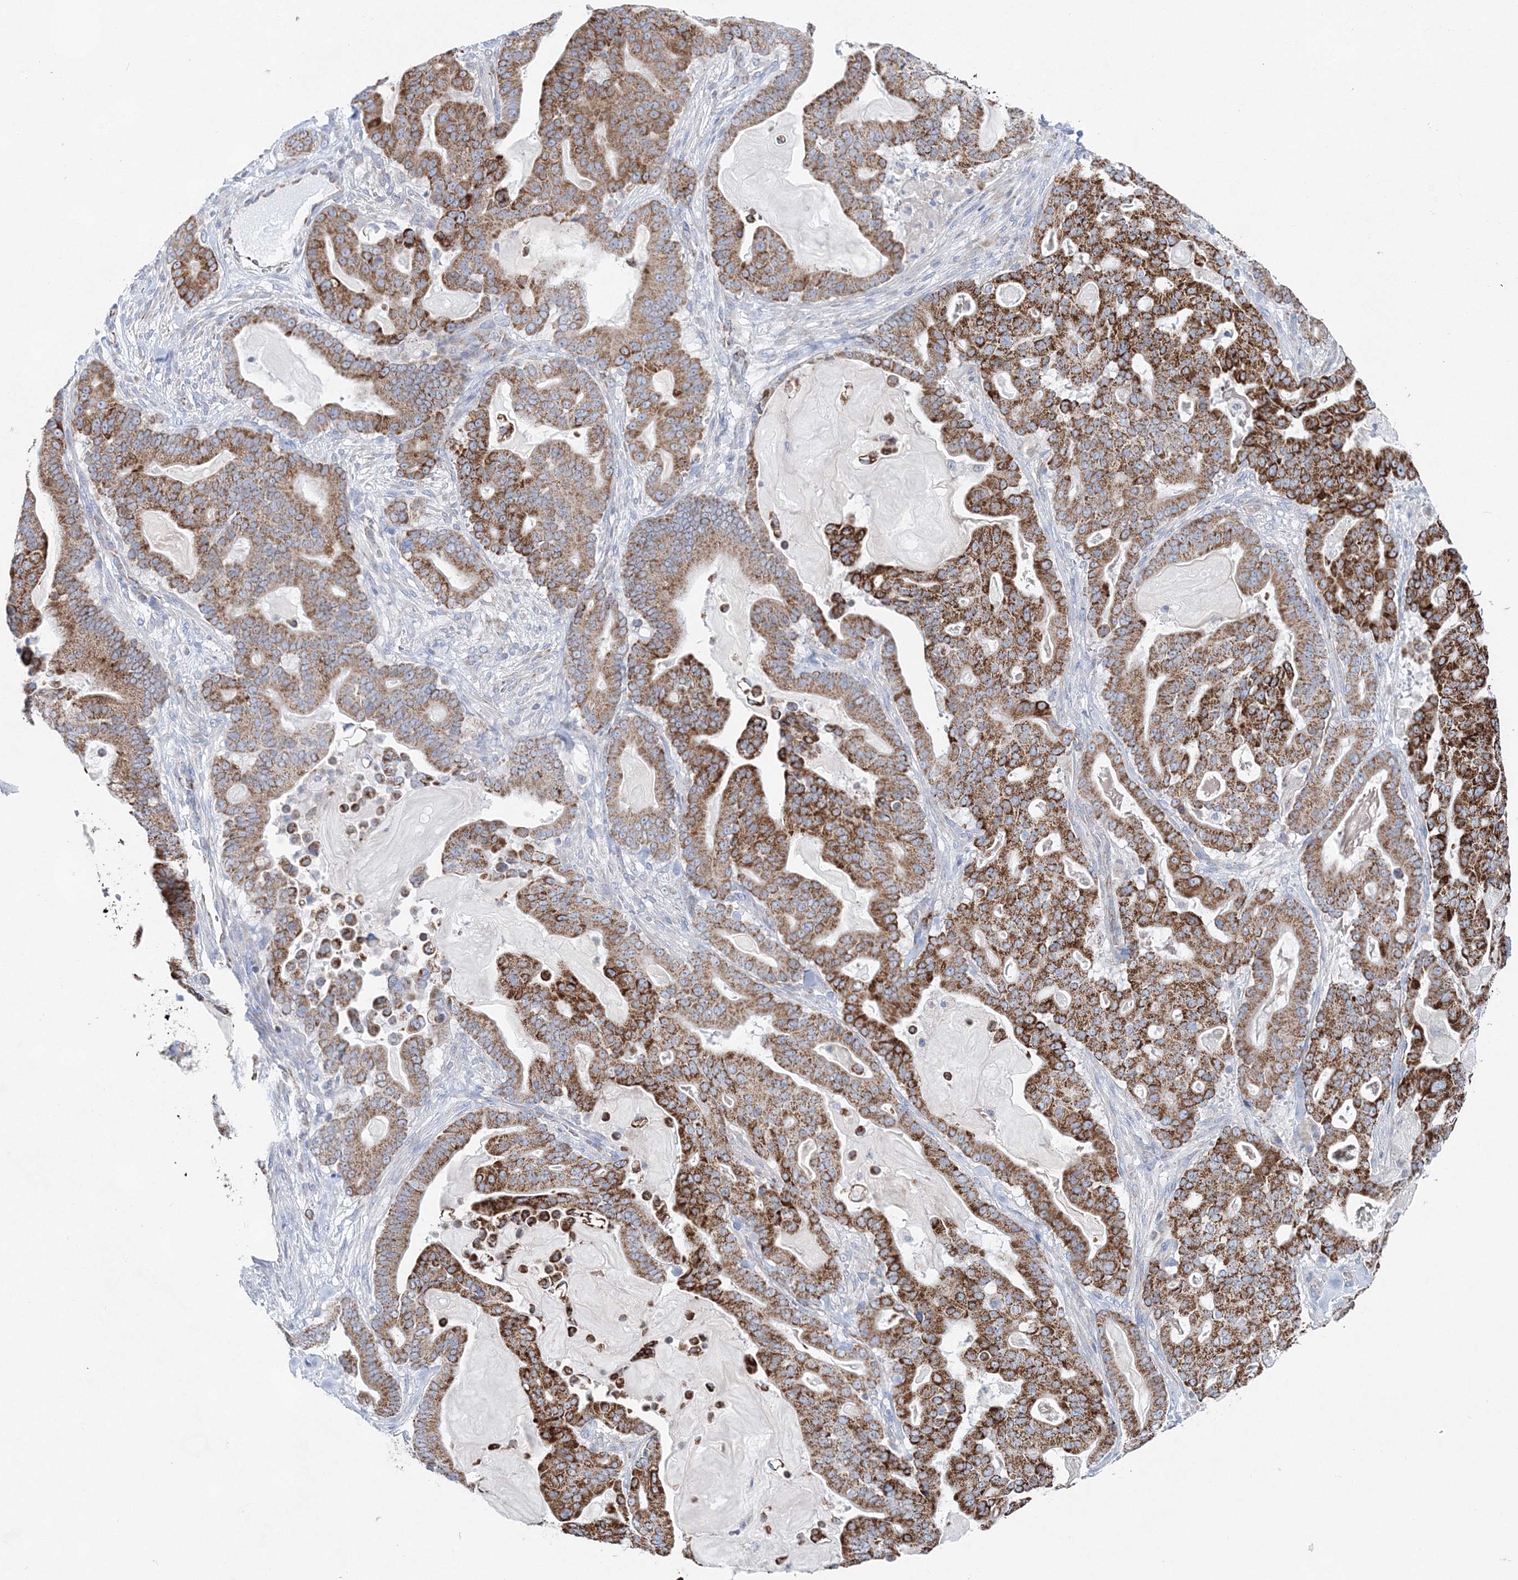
{"staining": {"intensity": "strong", "quantity": ">75%", "location": "cytoplasmic/membranous"}, "tissue": "pancreatic cancer", "cell_type": "Tumor cells", "image_type": "cancer", "snomed": [{"axis": "morphology", "description": "Adenocarcinoma, NOS"}, {"axis": "topography", "description": "Pancreas"}], "caption": "DAB (3,3'-diaminobenzidine) immunohistochemical staining of pancreatic adenocarcinoma exhibits strong cytoplasmic/membranous protein expression in about >75% of tumor cells.", "gene": "HIBCH", "patient": {"sex": "male", "age": 63}}